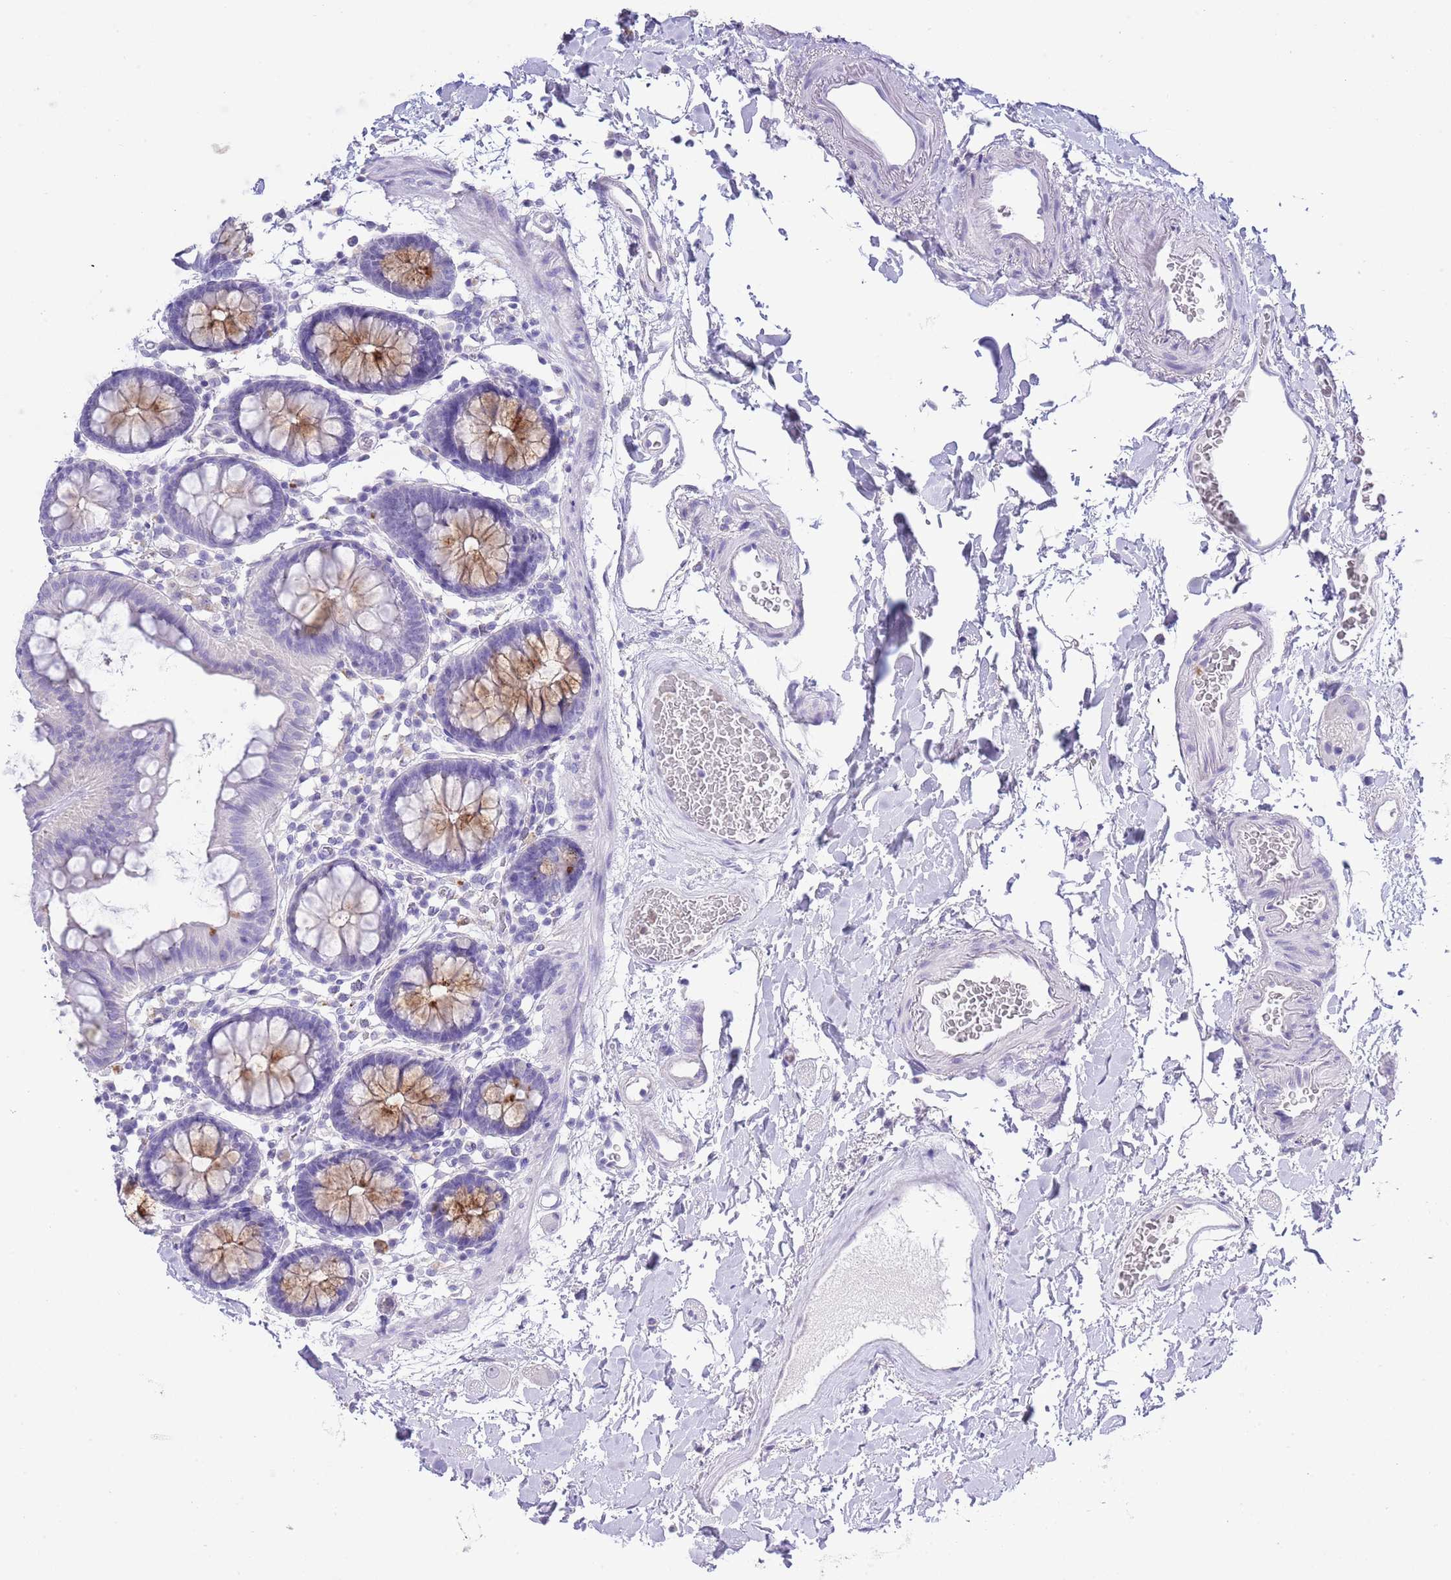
{"staining": {"intensity": "negative", "quantity": "none", "location": "none"}, "tissue": "colon", "cell_type": "Endothelial cells", "image_type": "normal", "snomed": [{"axis": "morphology", "description": "Normal tissue, NOS"}, {"axis": "topography", "description": "Colon"}], "caption": "High magnification brightfield microscopy of normal colon stained with DAB (3,3'-diaminobenzidine) (brown) and counterstained with hematoxylin (blue): endothelial cells show no significant positivity. The staining was performed using DAB to visualize the protein expression in brown, while the nuclei were stained in blue with hematoxylin (Magnification: 20x).", "gene": "OR2Z1", "patient": {"sex": "male", "age": 75}}